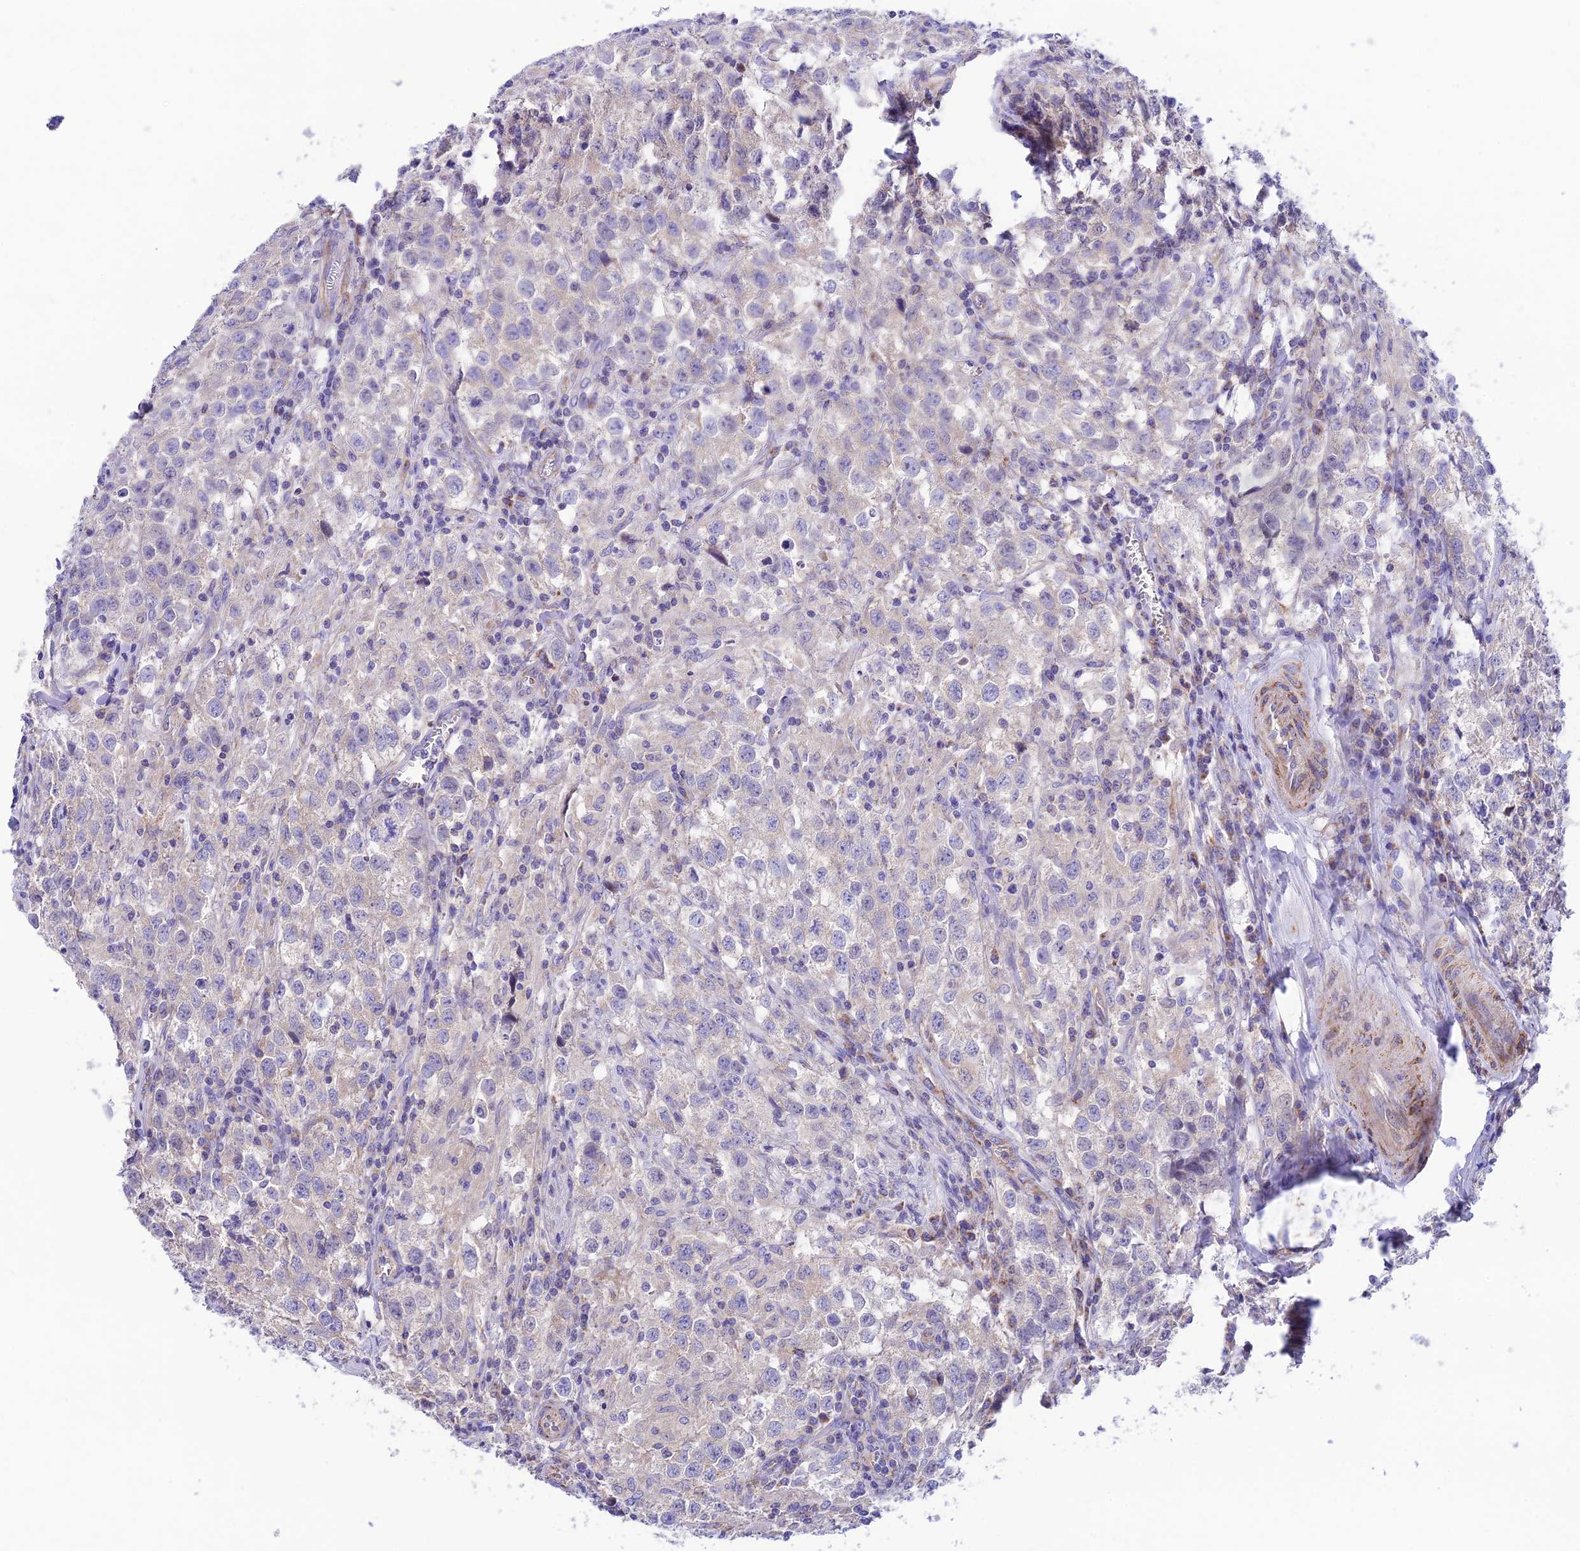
{"staining": {"intensity": "negative", "quantity": "none", "location": "none"}, "tissue": "testis cancer", "cell_type": "Tumor cells", "image_type": "cancer", "snomed": [{"axis": "morphology", "description": "Seminoma, NOS"}, {"axis": "morphology", "description": "Carcinoma, Embryonal, NOS"}, {"axis": "topography", "description": "Testis"}], "caption": "Immunohistochemistry (IHC) of human testis embryonal carcinoma displays no positivity in tumor cells.", "gene": "HSDL2", "patient": {"sex": "male", "age": 43}}